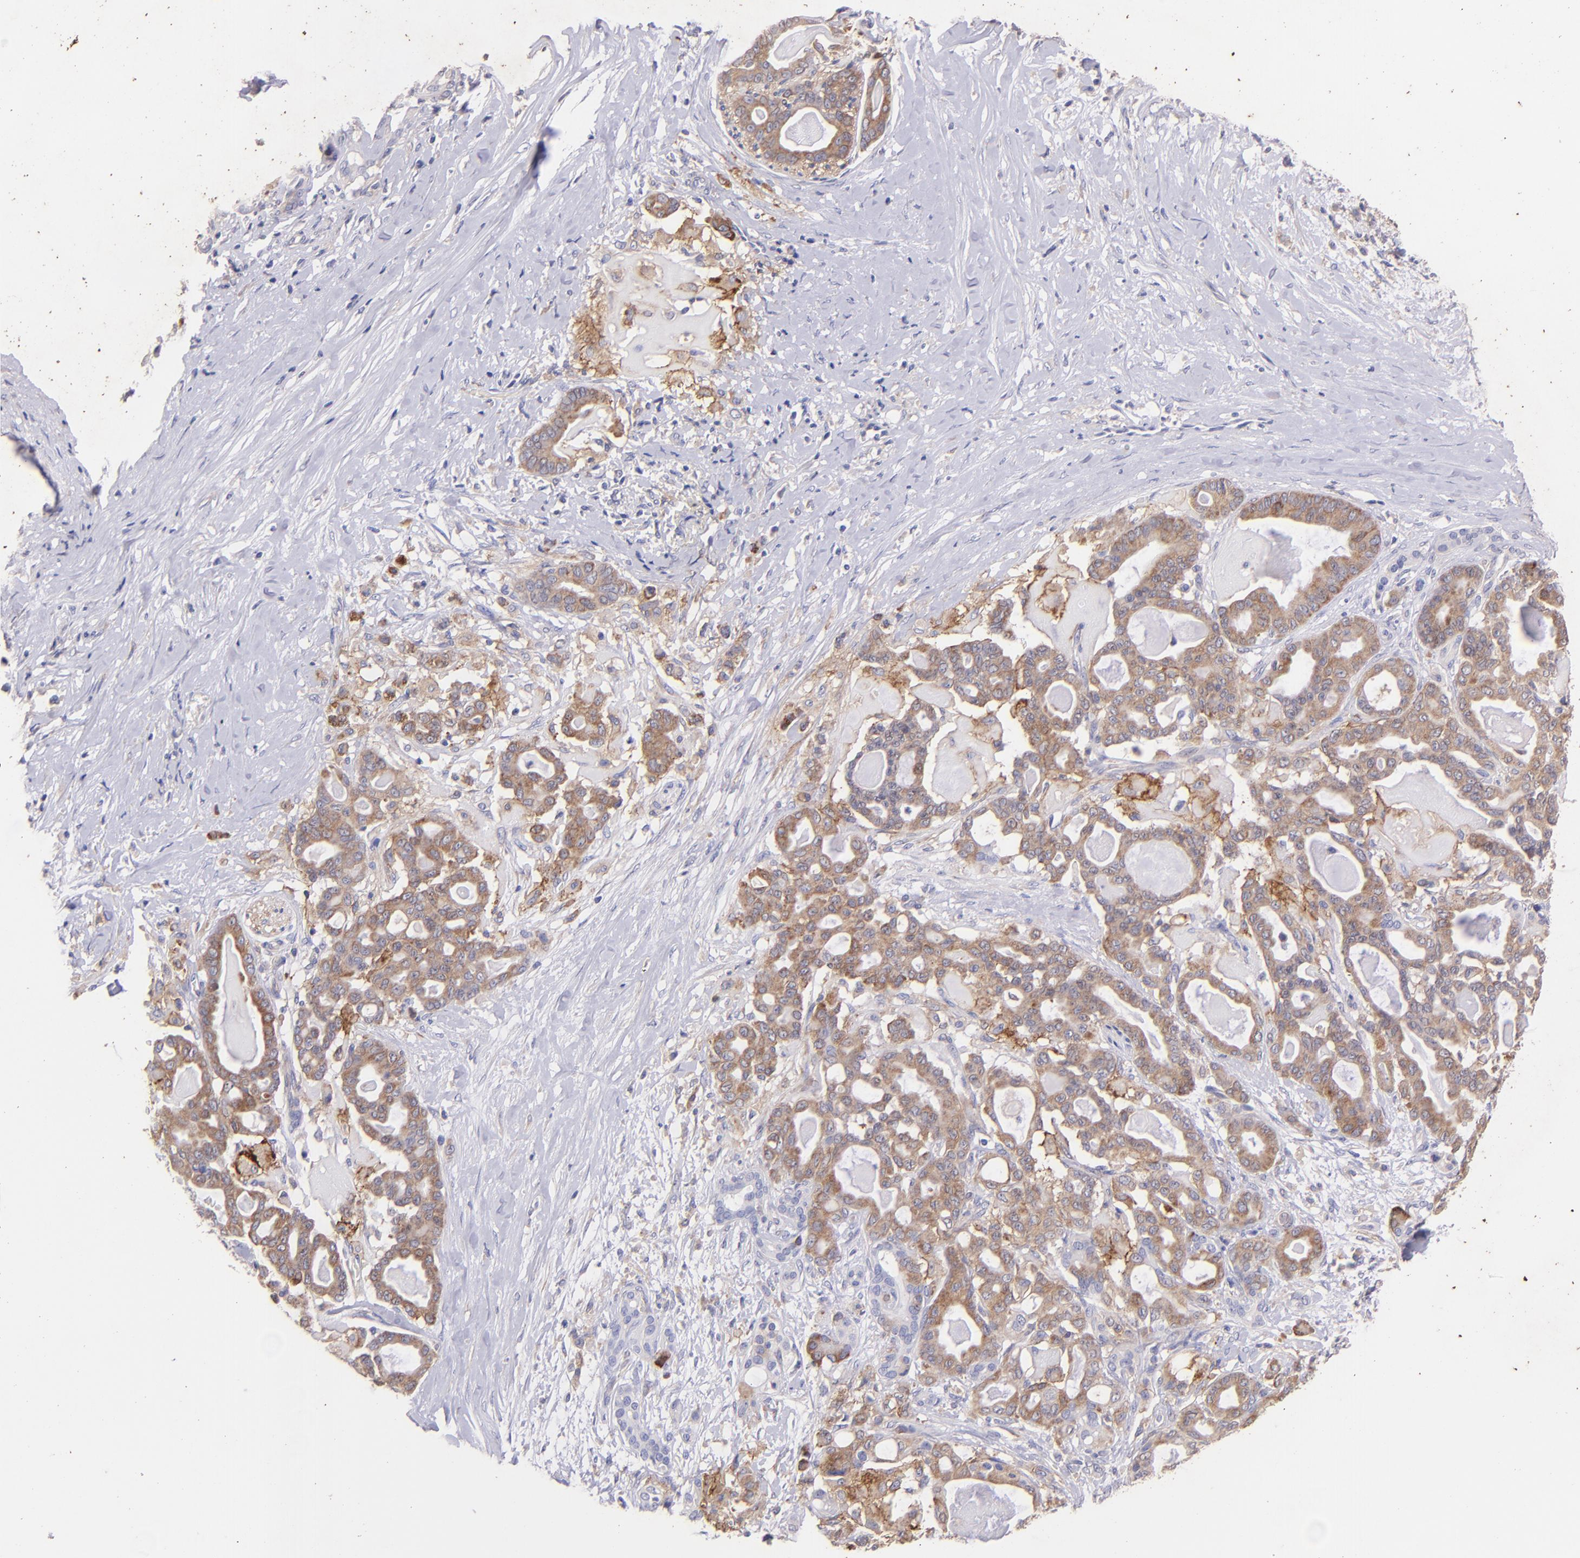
{"staining": {"intensity": "moderate", "quantity": ">75%", "location": "cytoplasmic/membranous"}, "tissue": "pancreatic cancer", "cell_type": "Tumor cells", "image_type": "cancer", "snomed": [{"axis": "morphology", "description": "Adenocarcinoma, NOS"}, {"axis": "topography", "description": "Pancreas"}], "caption": "Protein staining reveals moderate cytoplasmic/membranous positivity in about >75% of tumor cells in pancreatic adenocarcinoma.", "gene": "RET", "patient": {"sex": "male", "age": 63}}